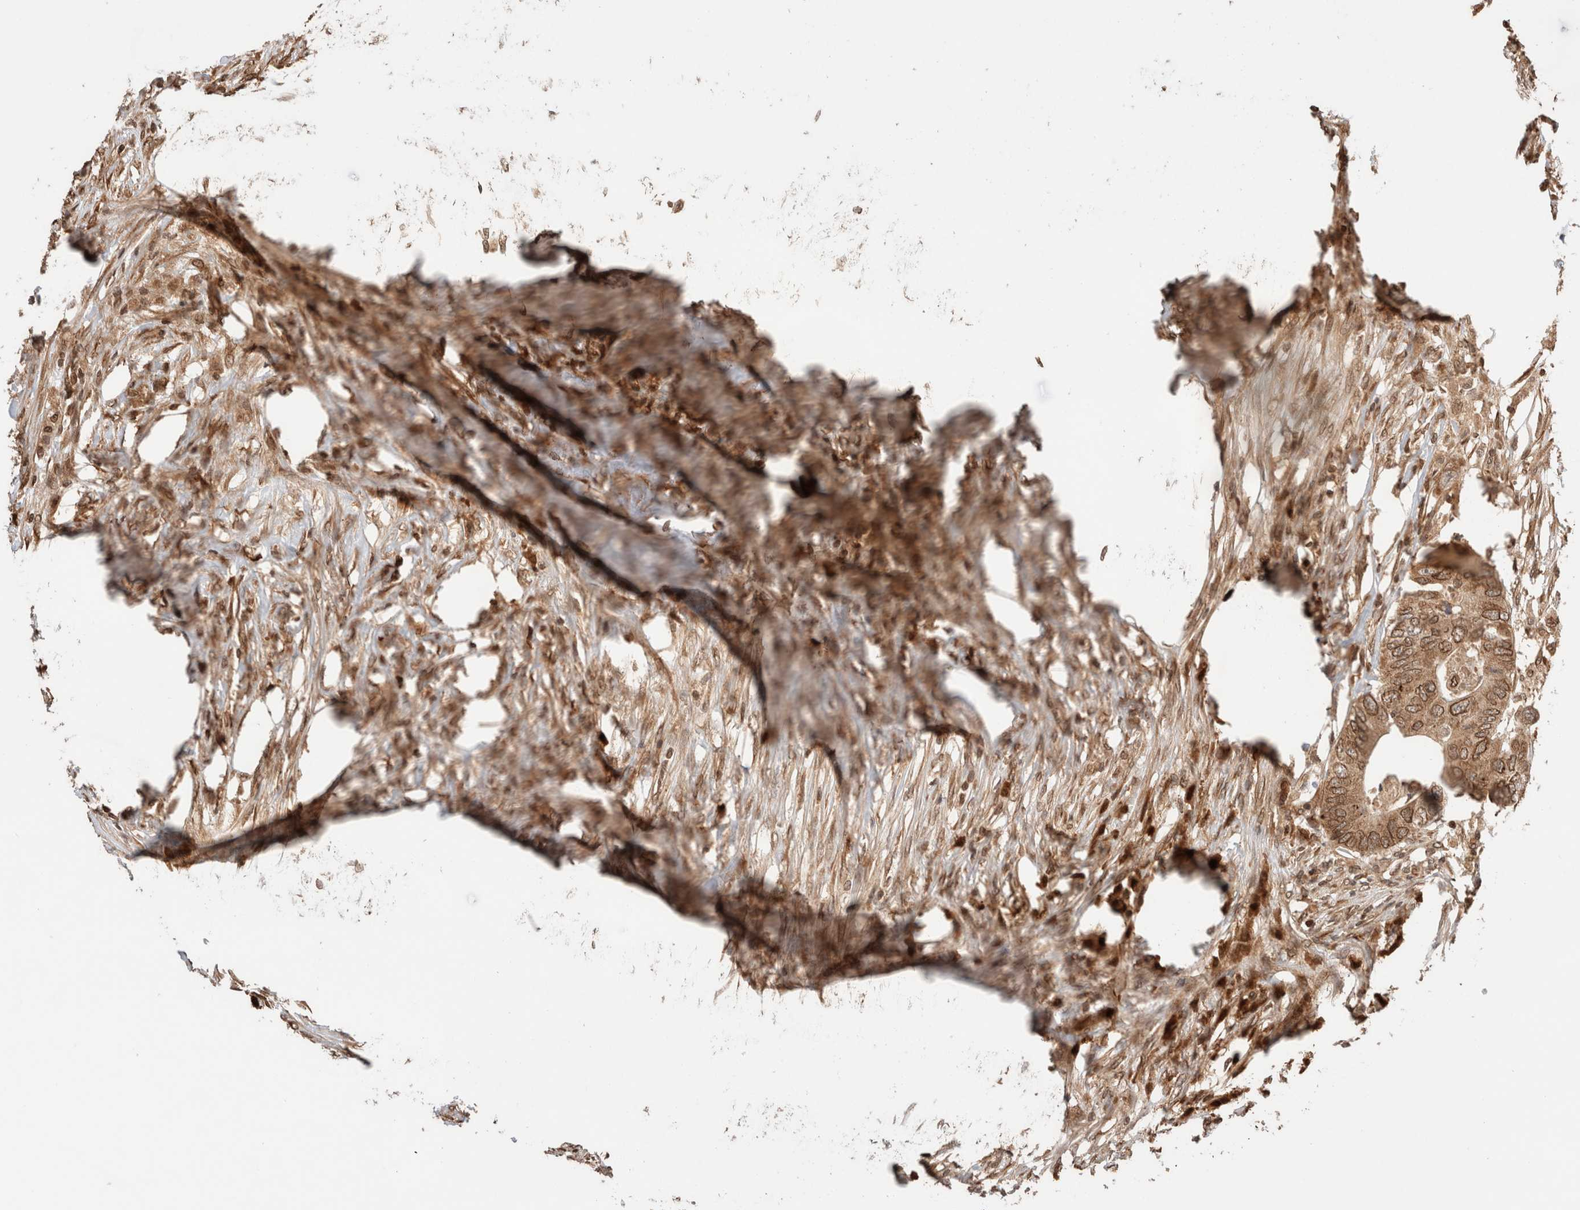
{"staining": {"intensity": "strong", "quantity": ">75%", "location": "cytoplasmic/membranous,nuclear"}, "tissue": "colorectal cancer", "cell_type": "Tumor cells", "image_type": "cancer", "snomed": [{"axis": "morphology", "description": "Adenocarcinoma, NOS"}, {"axis": "topography", "description": "Colon"}], "caption": "Strong cytoplasmic/membranous and nuclear expression for a protein is identified in about >75% of tumor cells of colorectal adenocarcinoma using immunohistochemistry (IHC).", "gene": "TPR", "patient": {"sex": "male", "age": 71}}